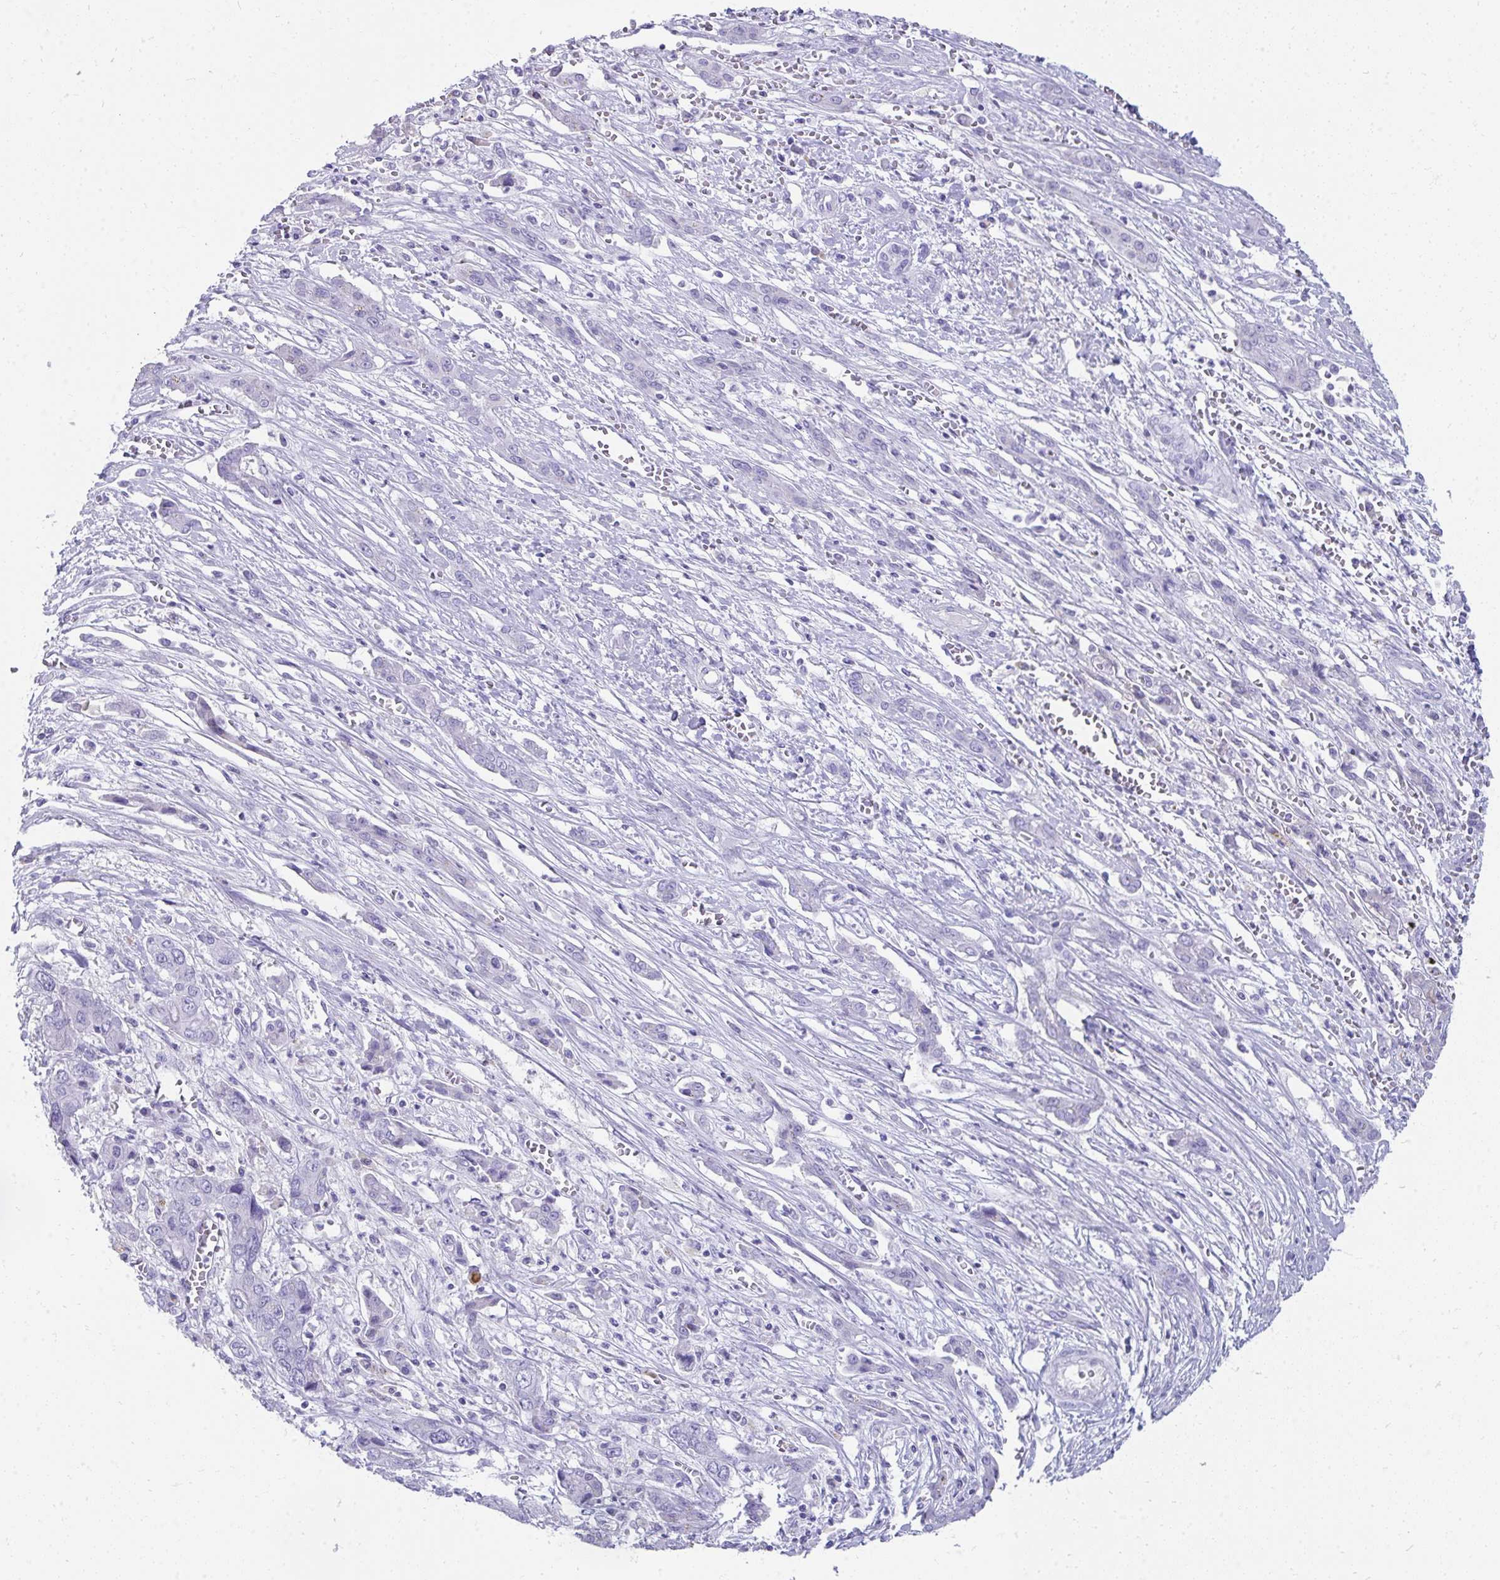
{"staining": {"intensity": "negative", "quantity": "none", "location": "none"}, "tissue": "liver cancer", "cell_type": "Tumor cells", "image_type": "cancer", "snomed": [{"axis": "morphology", "description": "Cholangiocarcinoma"}, {"axis": "topography", "description": "Liver"}], "caption": "Photomicrograph shows no significant protein staining in tumor cells of liver cancer.", "gene": "SEC14L3", "patient": {"sex": "male", "age": 67}}